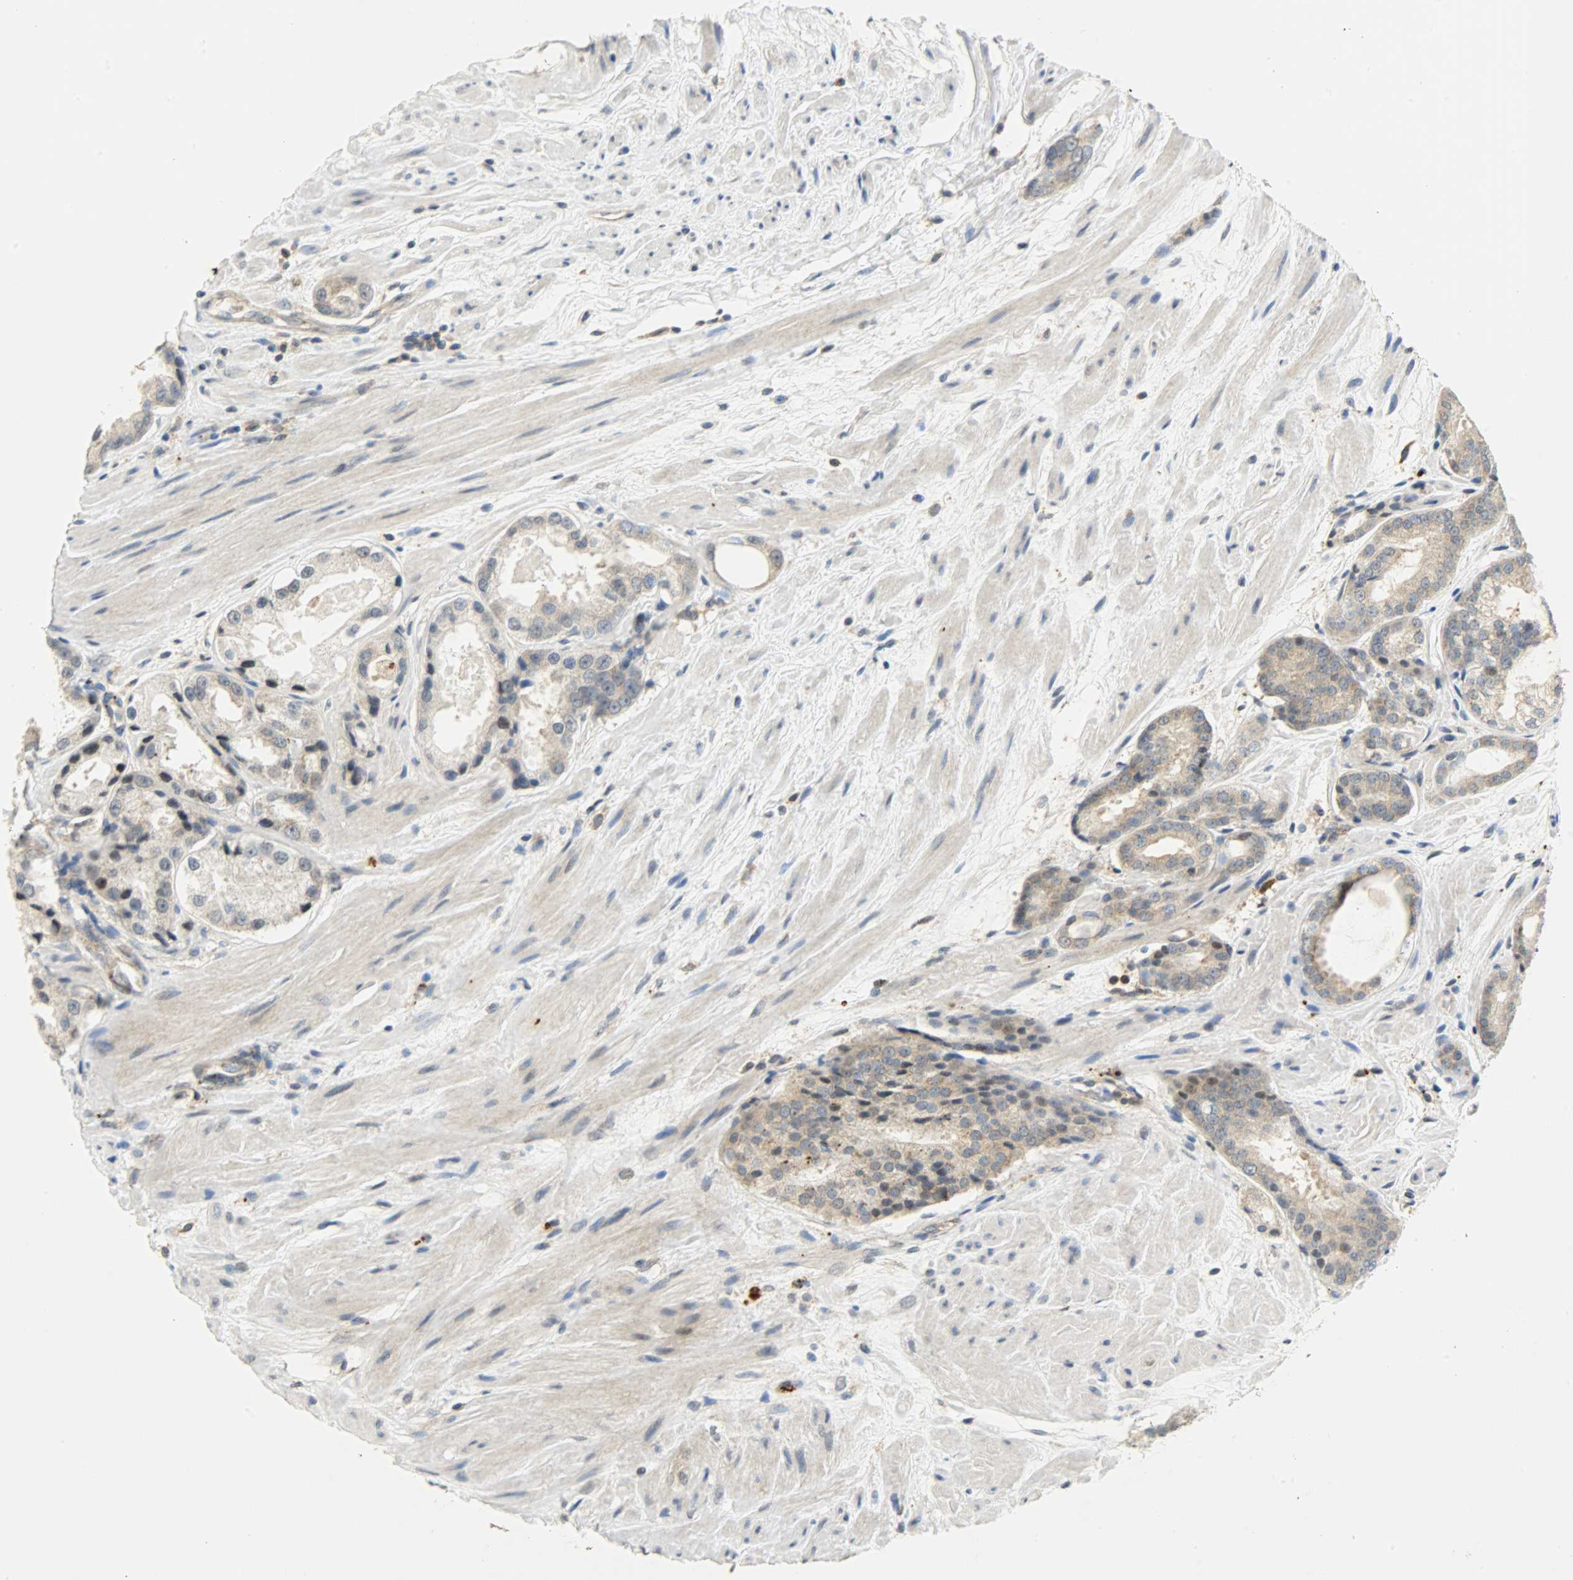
{"staining": {"intensity": "weak", "quantity": ">75%", "location": "cytoplasmic/membranous"}, "tissue": "prostate cancer", "cell_type": "Tumor cells", "image_type": "cancer", "snomed": [{"axis": "morphology", "description": "Adenocarcinoma, Medium grade"}, {"axis": "topography", "description": "Prostate"}], "caption": "IHC photomicrograph of neoplastic tissue: human prostate cancer stained using IHC shows low levels of weak protein expression localized specifically in the cytoplasmic/membranous of tumor cells, appearing as a cytoplasmic/membranous brown color.", "gene": "GIT2", "patient": {"sex": "male", "age": 60}}